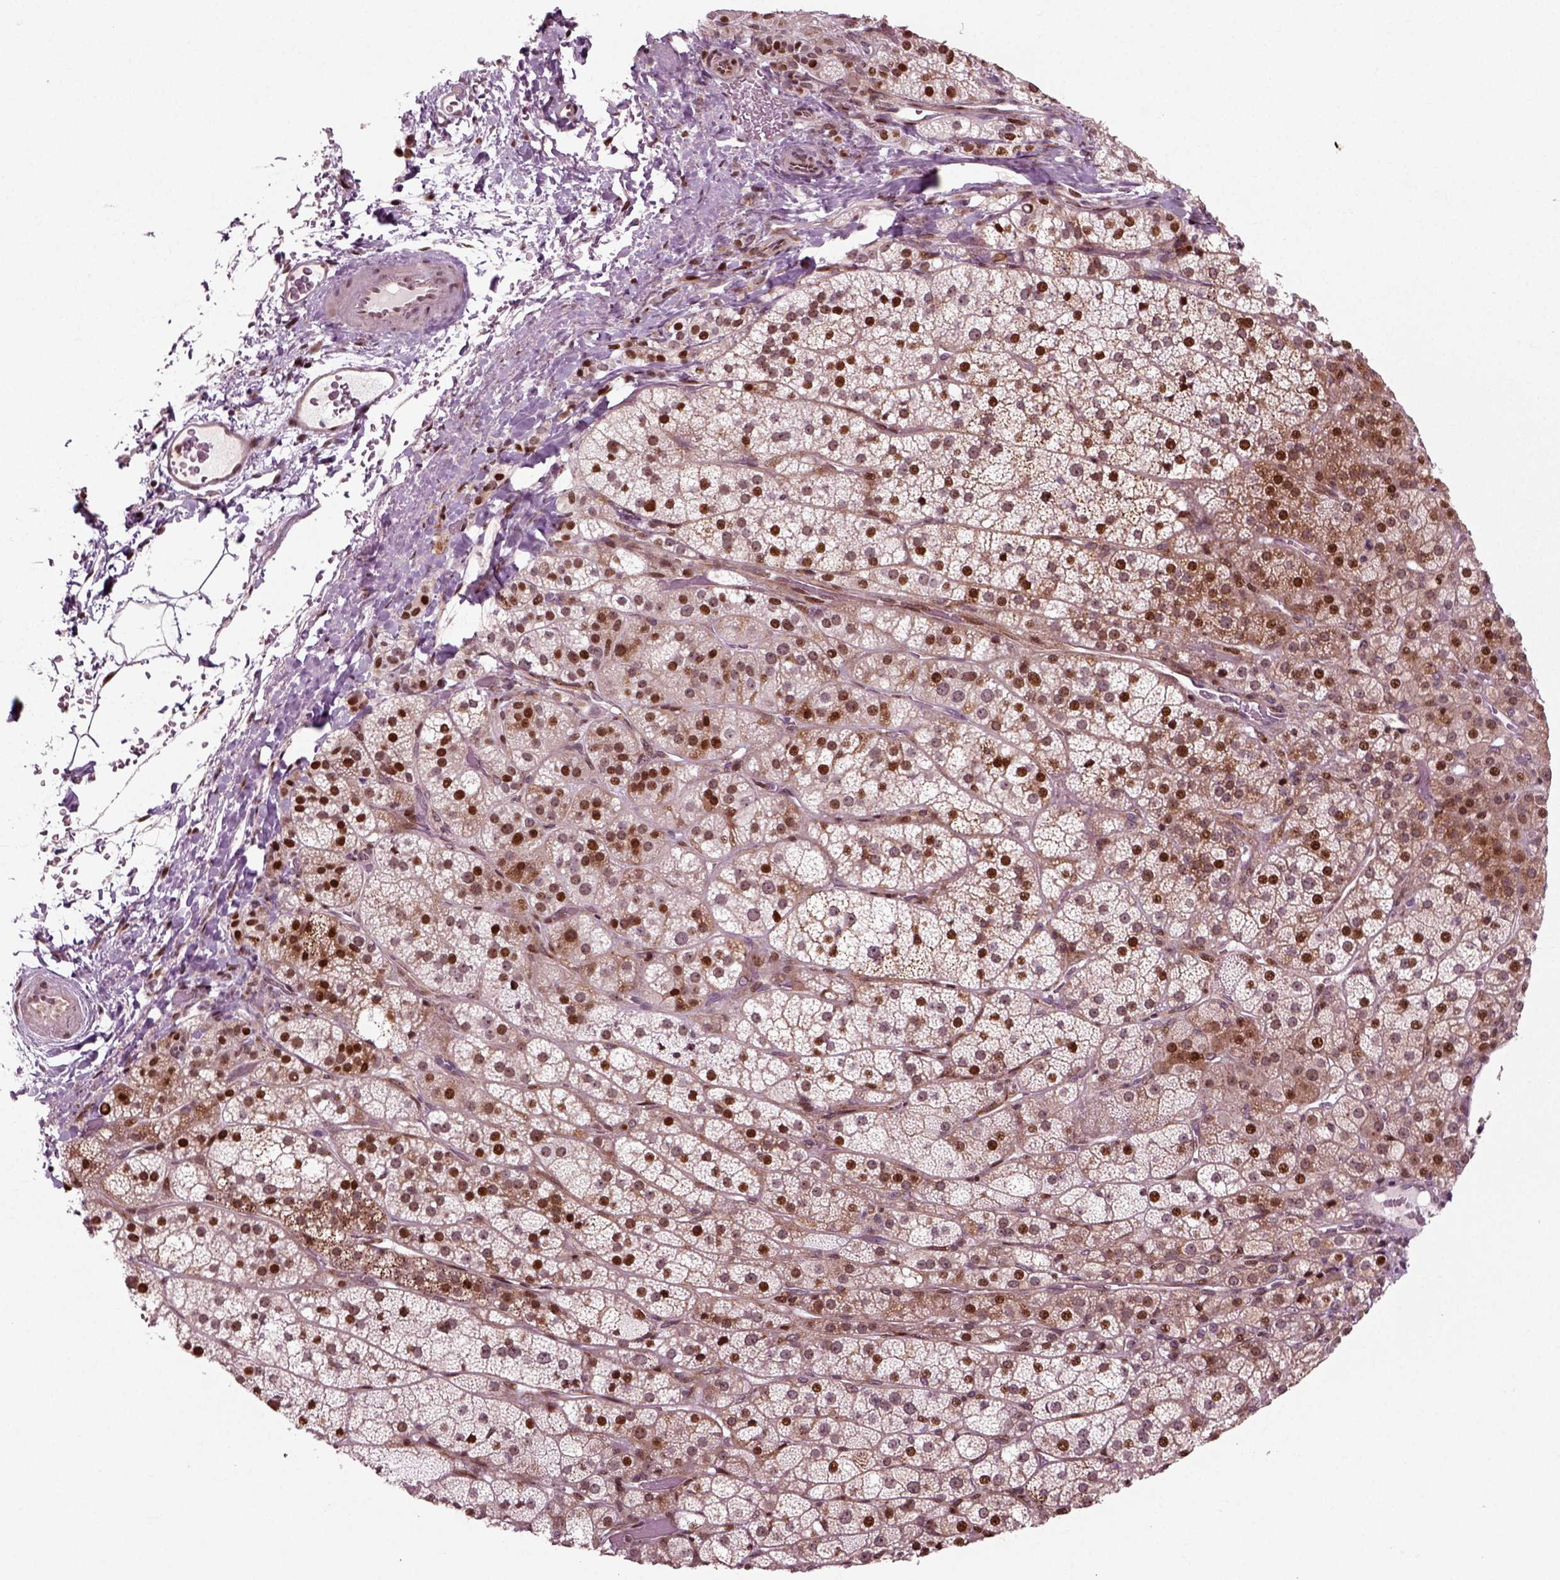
{"staining": {"intensity": "strong", "quantity": "25%-75%", "location": "nuclear"}, "tissue": "adrenal gland", "cell_type": "Glandular cells", "image_type": "normal", "snomed": [{"axis": "morphology", "description": "Normal tissue, NOS"}, {"axis": "topography", "description": "Adrenal gland"}], "caption": "Strong nuclear expression is appreciated in about 25%-75% of glandular cells in benign adrenal gland. (brown staining indicates protein expression, while blue staining denotes nuclei).", "gene": "CDC14A", "patient": {"sex": "female", "age": 60}}